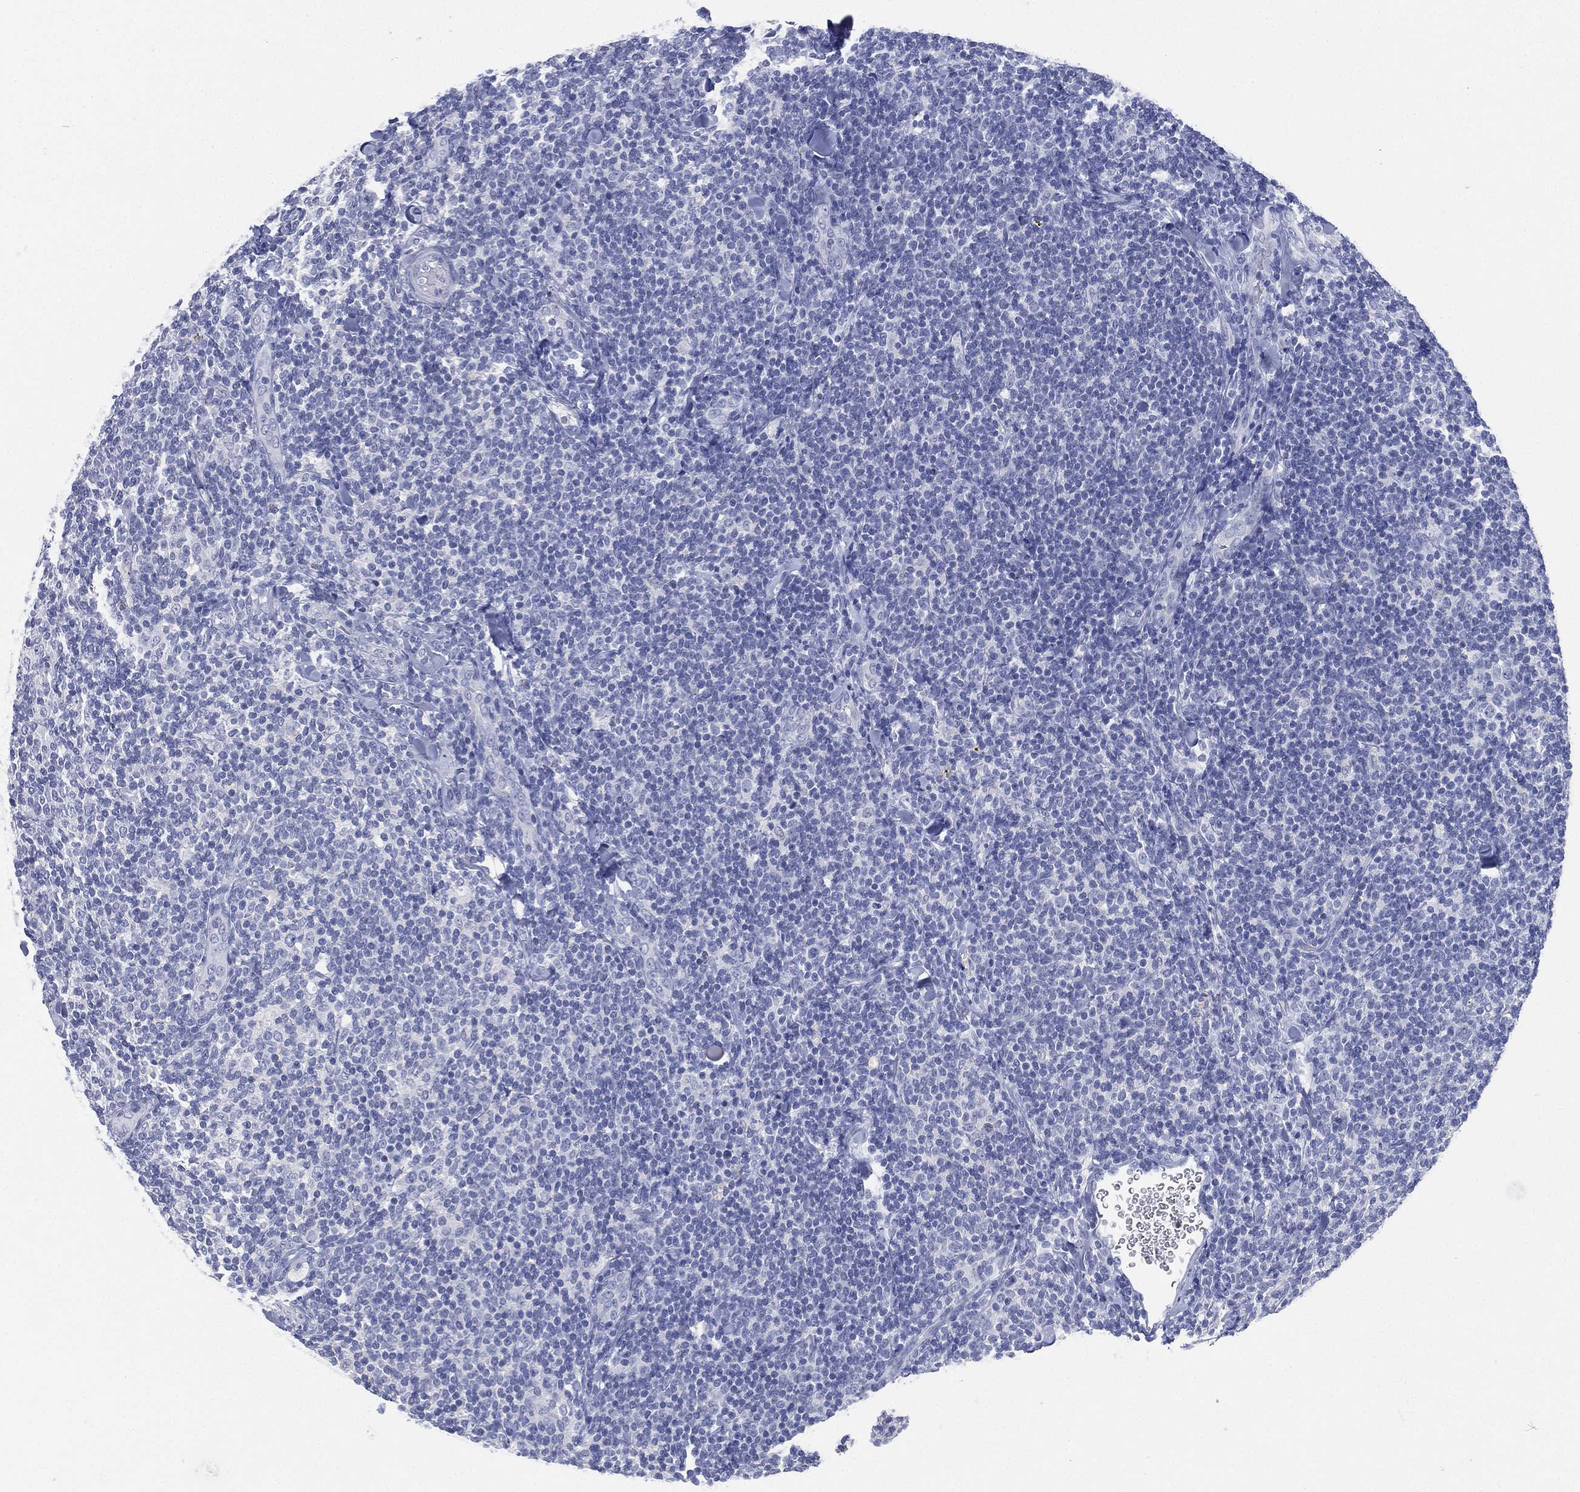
{"staining": {"intensity": "negative", "quantity": "none", "location": "none"}, "tissue": "lymphoma", "cell_type": "Tumor cells", "image_type": "cancer", "snomed": [{"axis": "morphology", "description": "Malignant lymphoma, non-Hodgkin's type, Low grade"}, {"axis": "topography", "description": "Lymph node"}], "caption": "Tumor cells show no significant positivity in malignant lymphoma, non-Hodgkin's type (low-grade). (Immunohistochemistry (ihc), brightfield microscopy, high magnification).", "gene": "FMO1", "patient": {"sex": "female", "age": 56}}